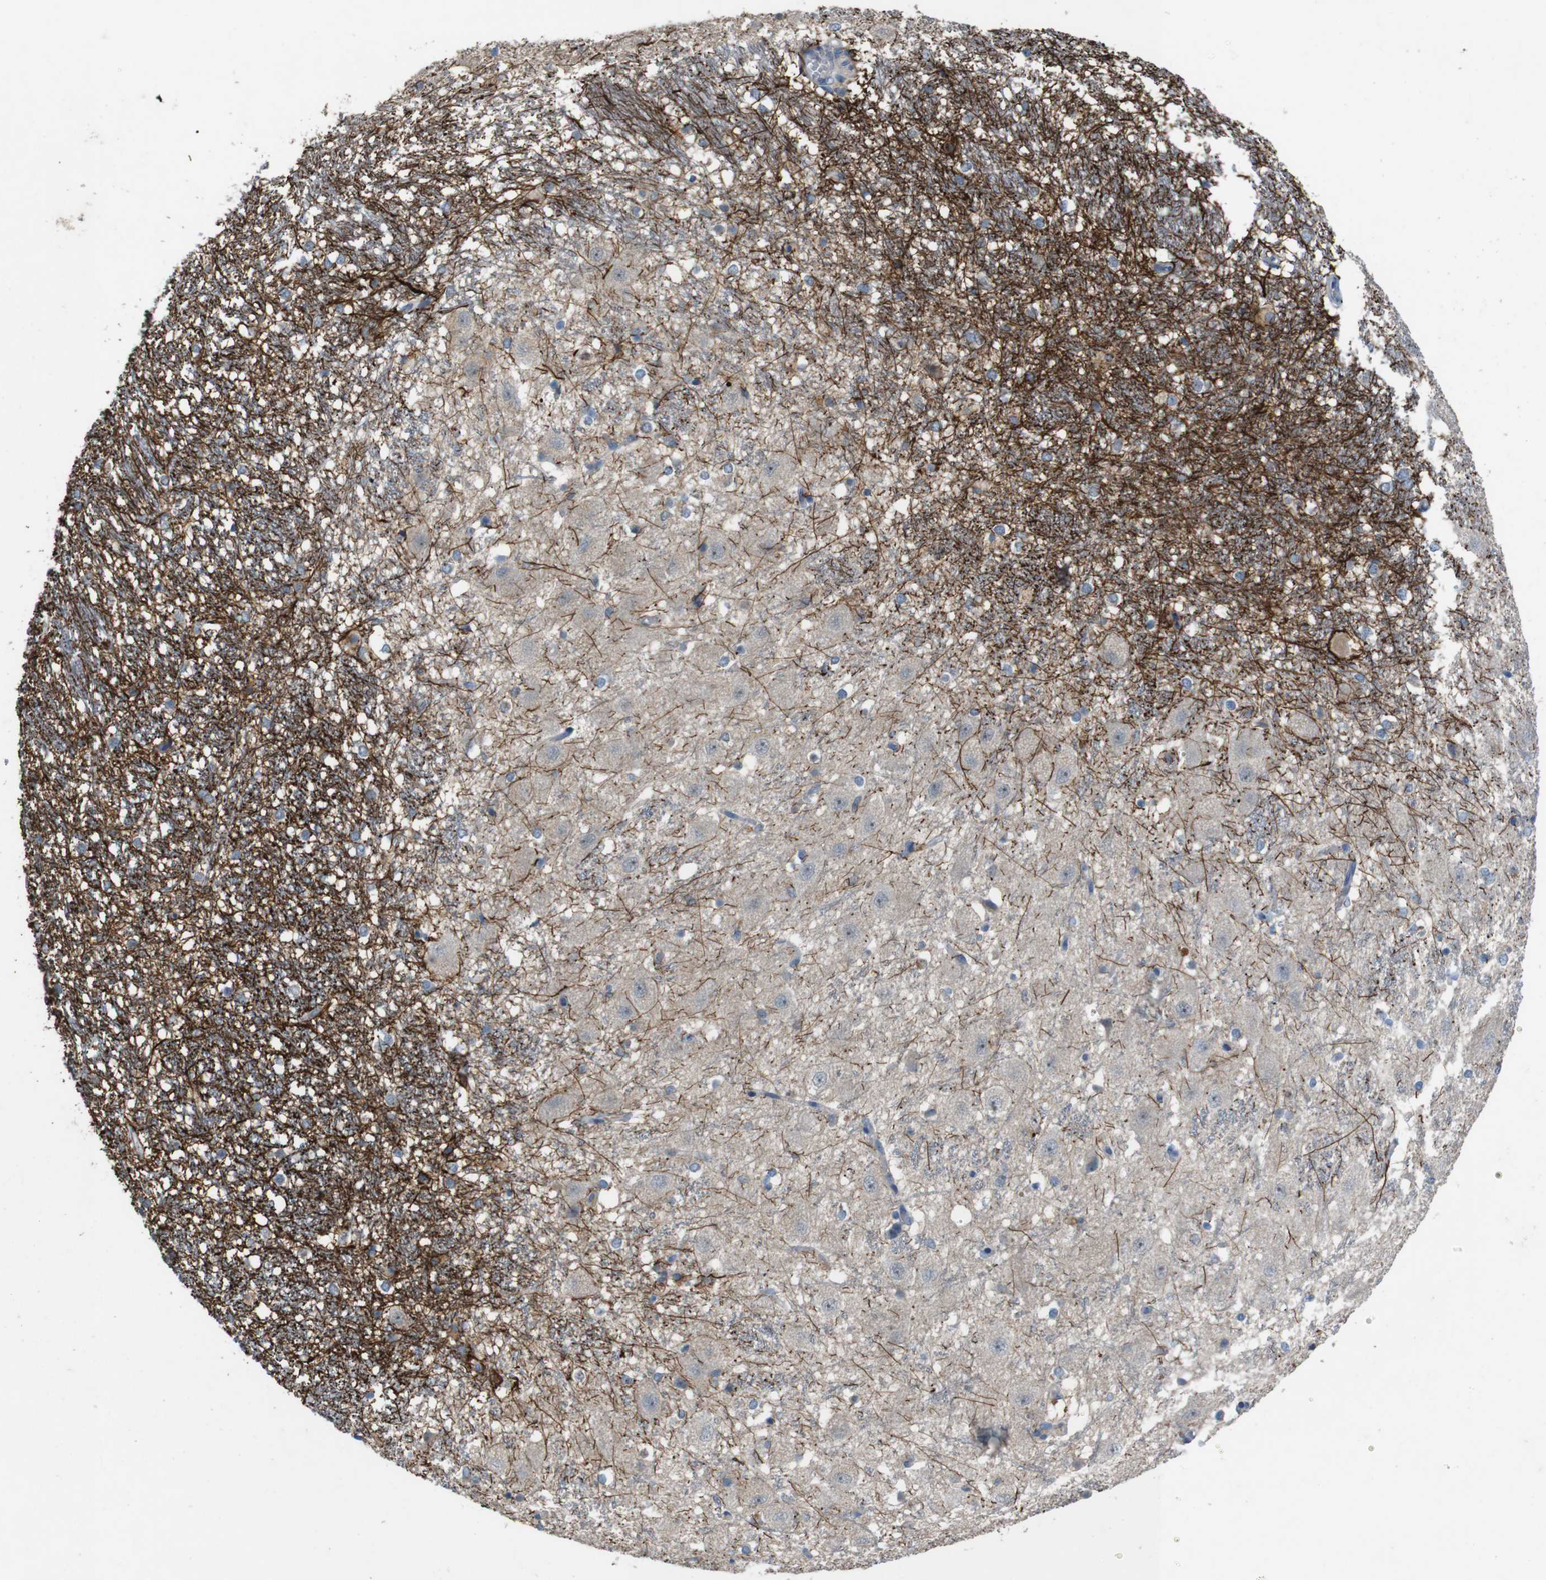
{"staining": {"intensity": "negative", "quantity": "none", "location": "none"}, "tissue": "hippocampus", "cell_type": "Glial cells", "image_type": "normal", "snomed": [{"axis": "morphology", "description": "Normal tissue, NOS"}, {"axis": "topography", "description": "Hippocampus"}], "caption": "DAB immunohistochemical staining of normal hippocampus shows no significant expression in glial cells. (DAB immunohistochemistry, high magnification).", "gene": "MOGAT3", "patient": {"sex": "female", "age": 19}}